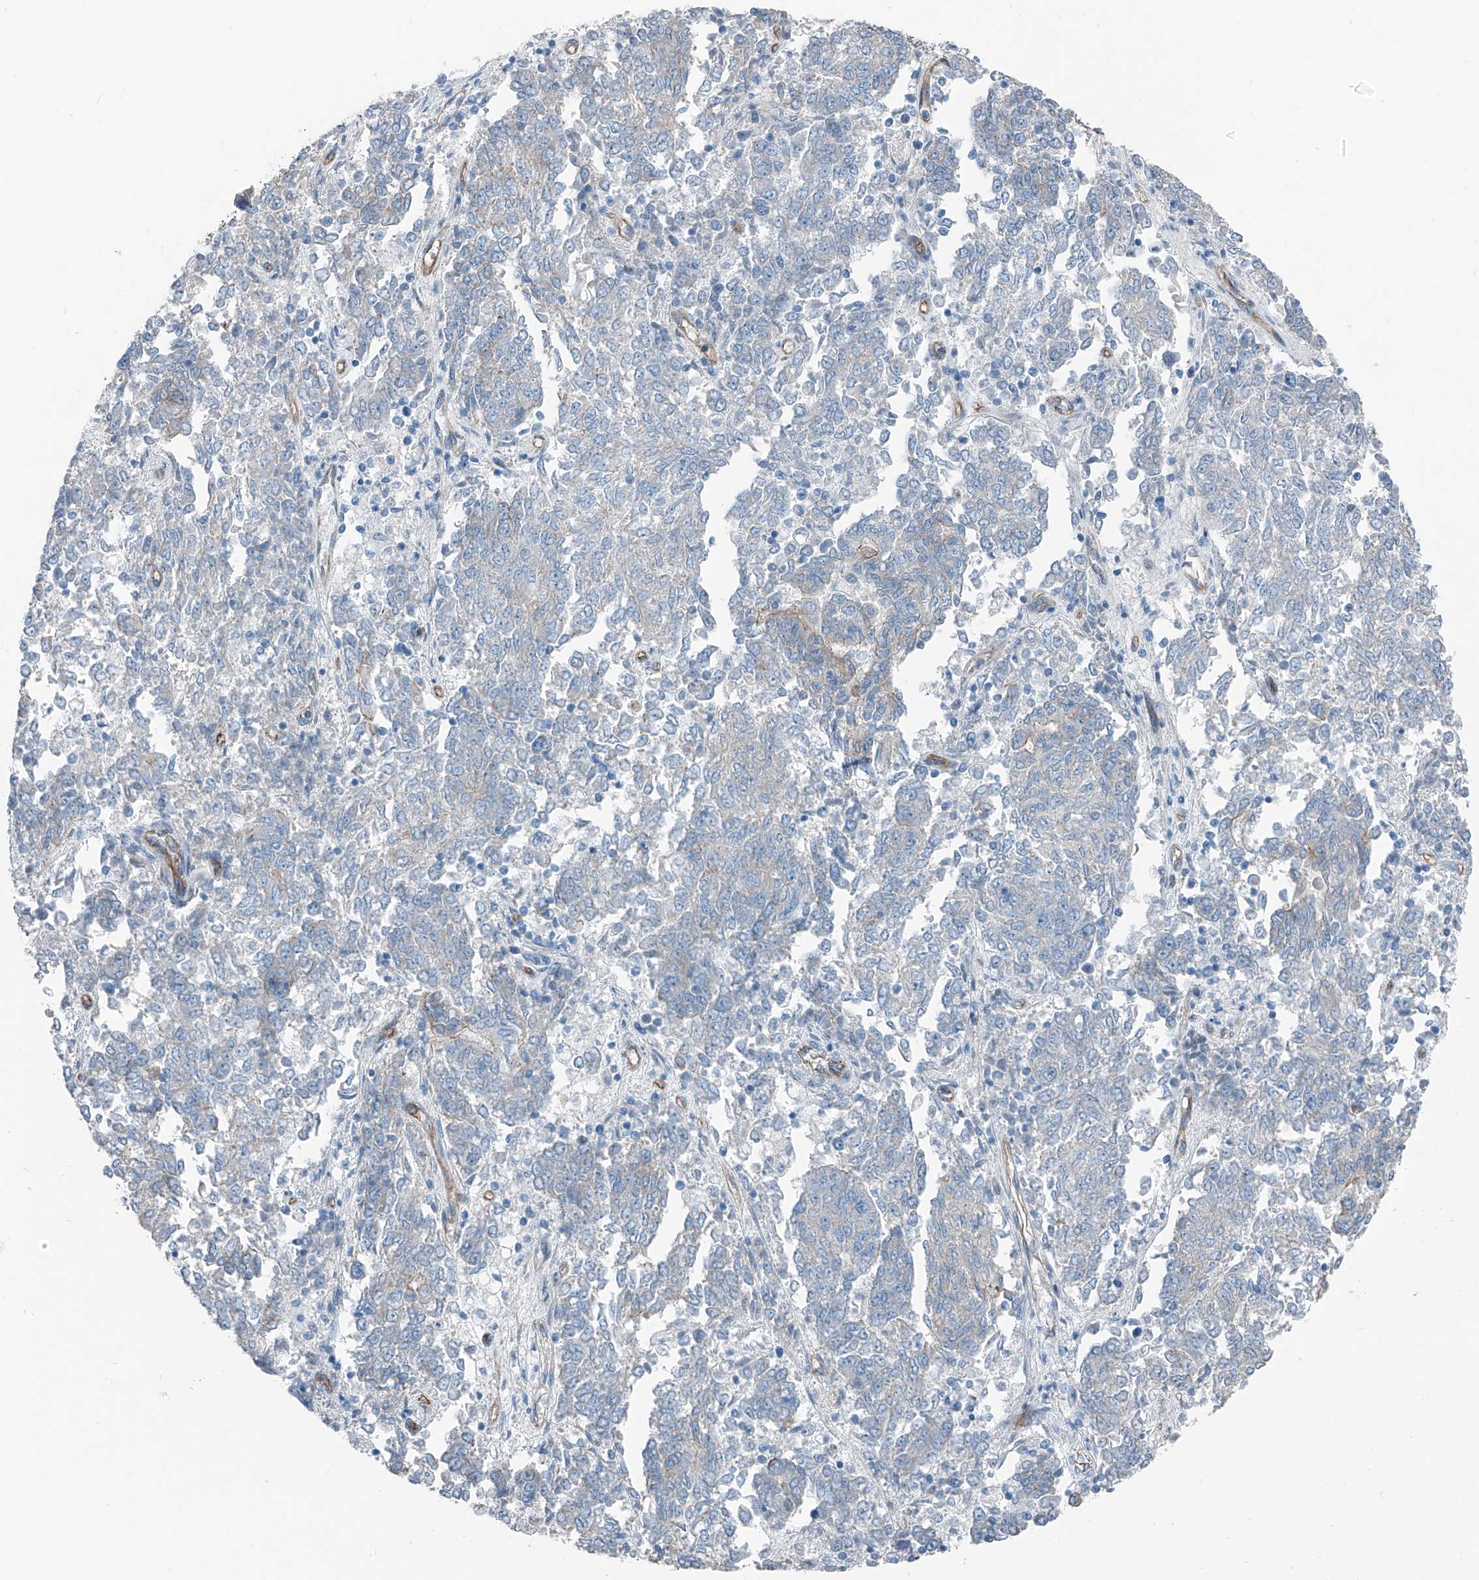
{"staining": {"intensity": "negative", "quantity": "none", "location": "none"}, "tissue": "endometrial cancer", "cell_type": "Tumor cells", "image_type": "cancer", "snomed": [{"axis": "morphology", "description": "Adenocarcinoma, NOS"}, {"axis": "topography", "description": "Endometrium"}], "caption": "Human endometrial adenocarcinoma stained for a protein using immunohistochemistry (IHC) reveals no staining in tumor cells.", "gene": "THEMIS2", "patient": {"sex": "female", "age": 80}}